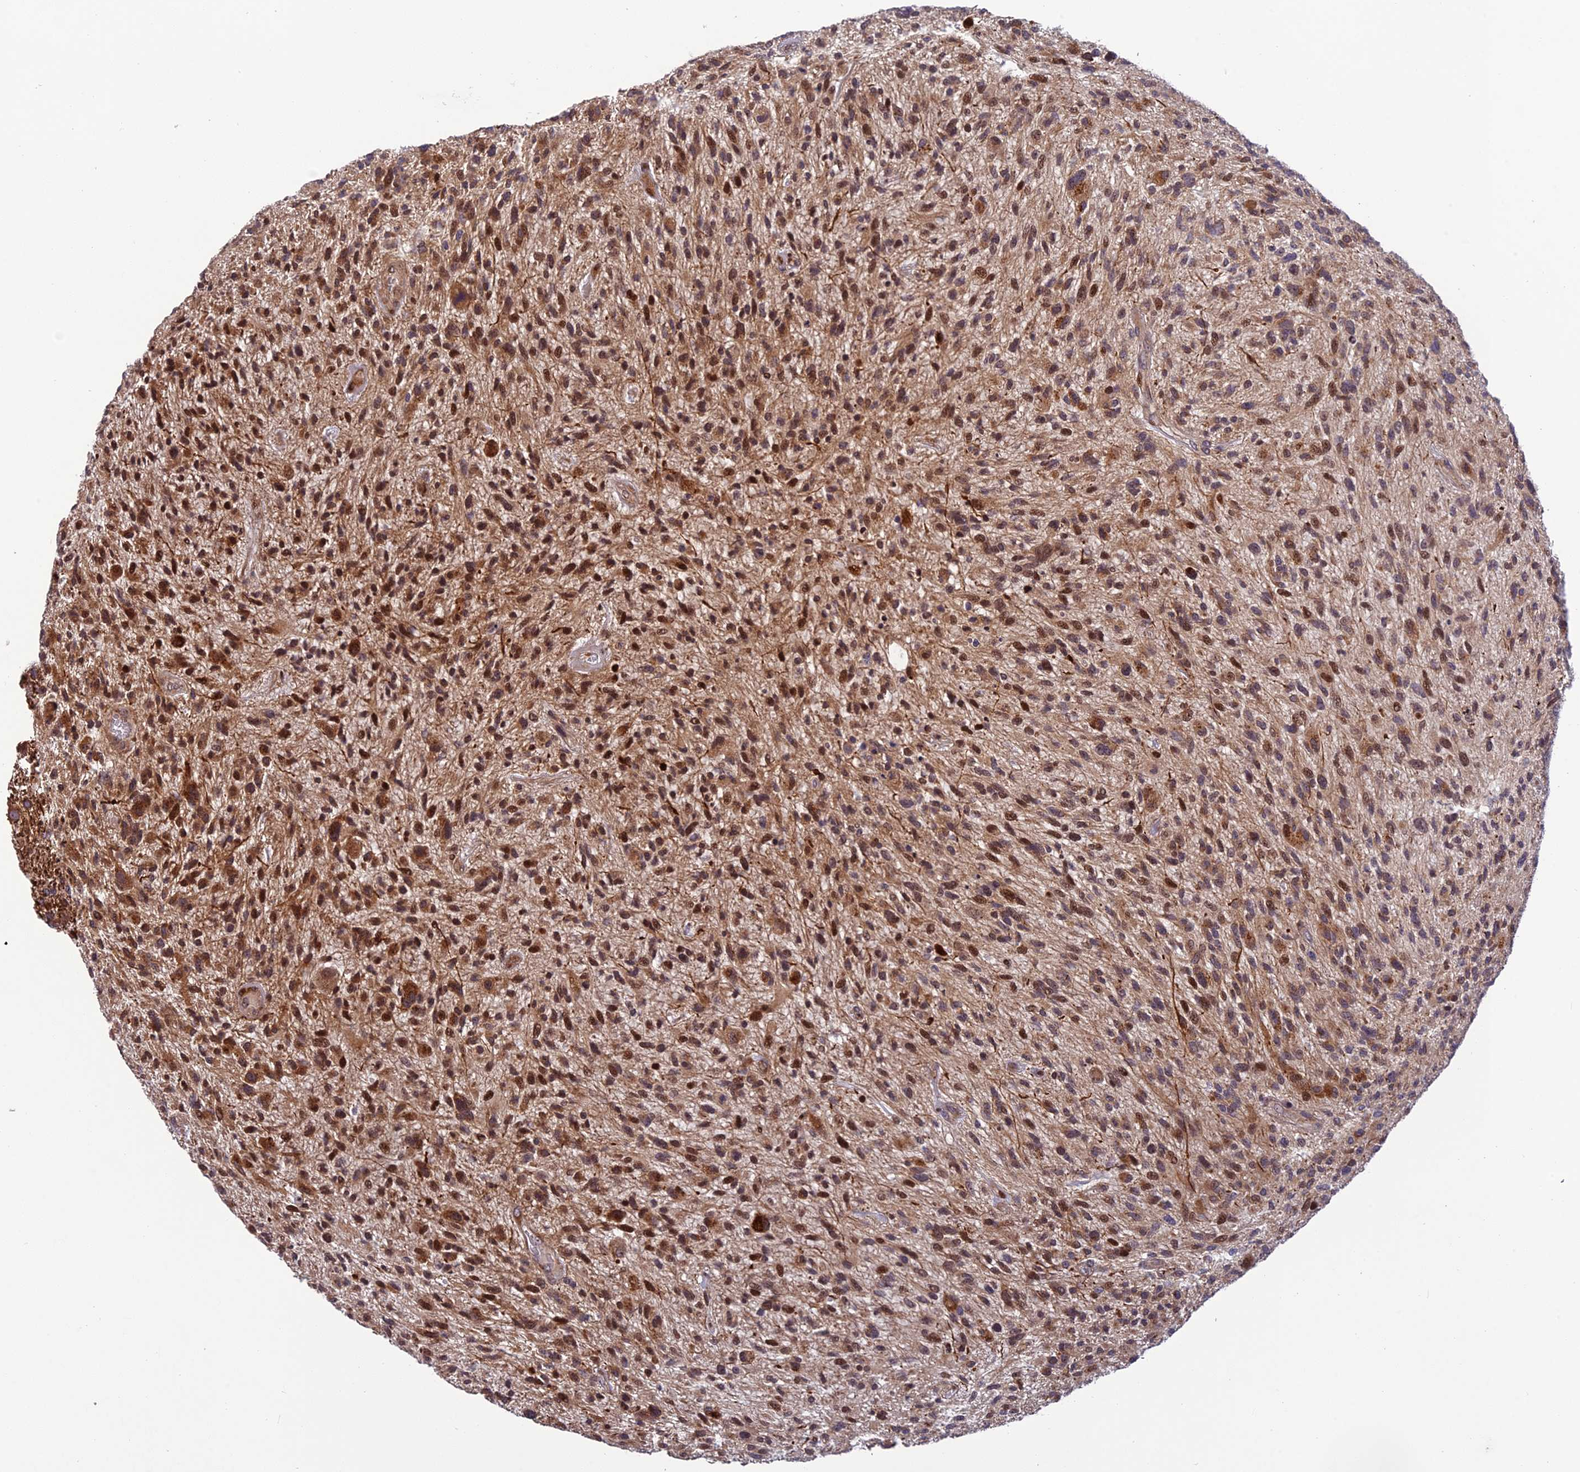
{"staining": {"intensity": "moderate", "quantity": ">75%", "location": "cytoplasmic/membranous,nuclear"}, "tissue": "glioma", "cell_type": "Tumor cells", "image_type": "cancer", "snomed": [{"axis": "morphology", "description": "Glioma, malignant, High grade"}, {"axis": "topography", "description": "Brain"}], "caption": "Human malignant glioma (high-grade) stained with a brown dye shows moderate cytoplasmic/membranous and nuclear positive positivity in about >75% of tumor cells.", "gene": "SMIM7", "patient": {"sex": "male", "age": 47}}